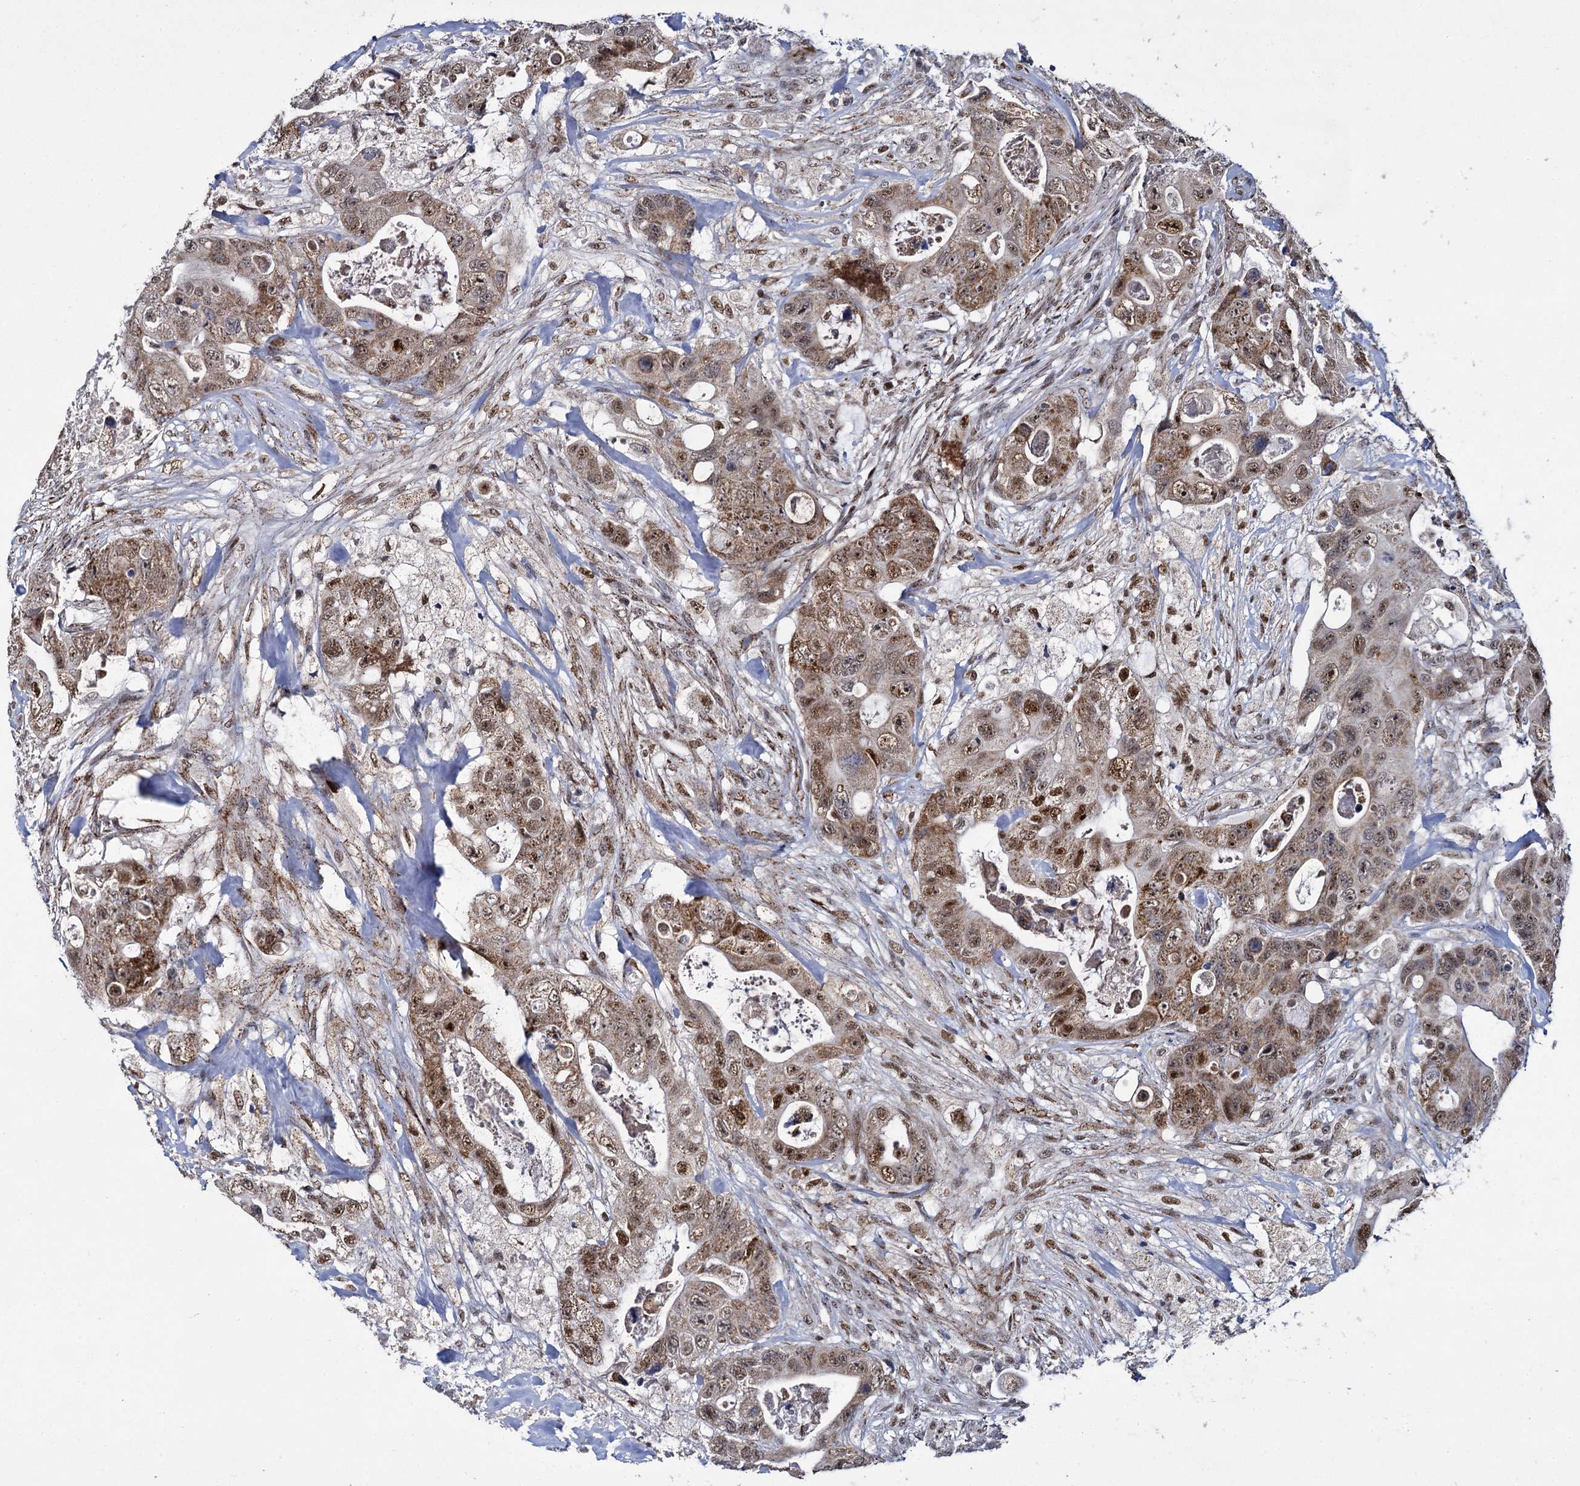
{"staining": {"intensity": "moderate", "quantity": ">75%", "location": "cytoplasmic/membranous,nuclear"}, "tissue": "colorectal cancer", "cell_type": "Tumor cells", "image_type": "cancer", "snomed": [{"axis": "morphology", "description": "Adenocarcinoma, NOS"}, {"axis": "topography", "description": "Colon"}], "caption": "Tumor cells demonstrate medium levels of moderate cytoplasmic/membranous and nuclear expression in about >75% of cells in colorectal adenocarcinoma.", "gene": "RPUSD4", "patient": {"sex": "female", "age": 46}}